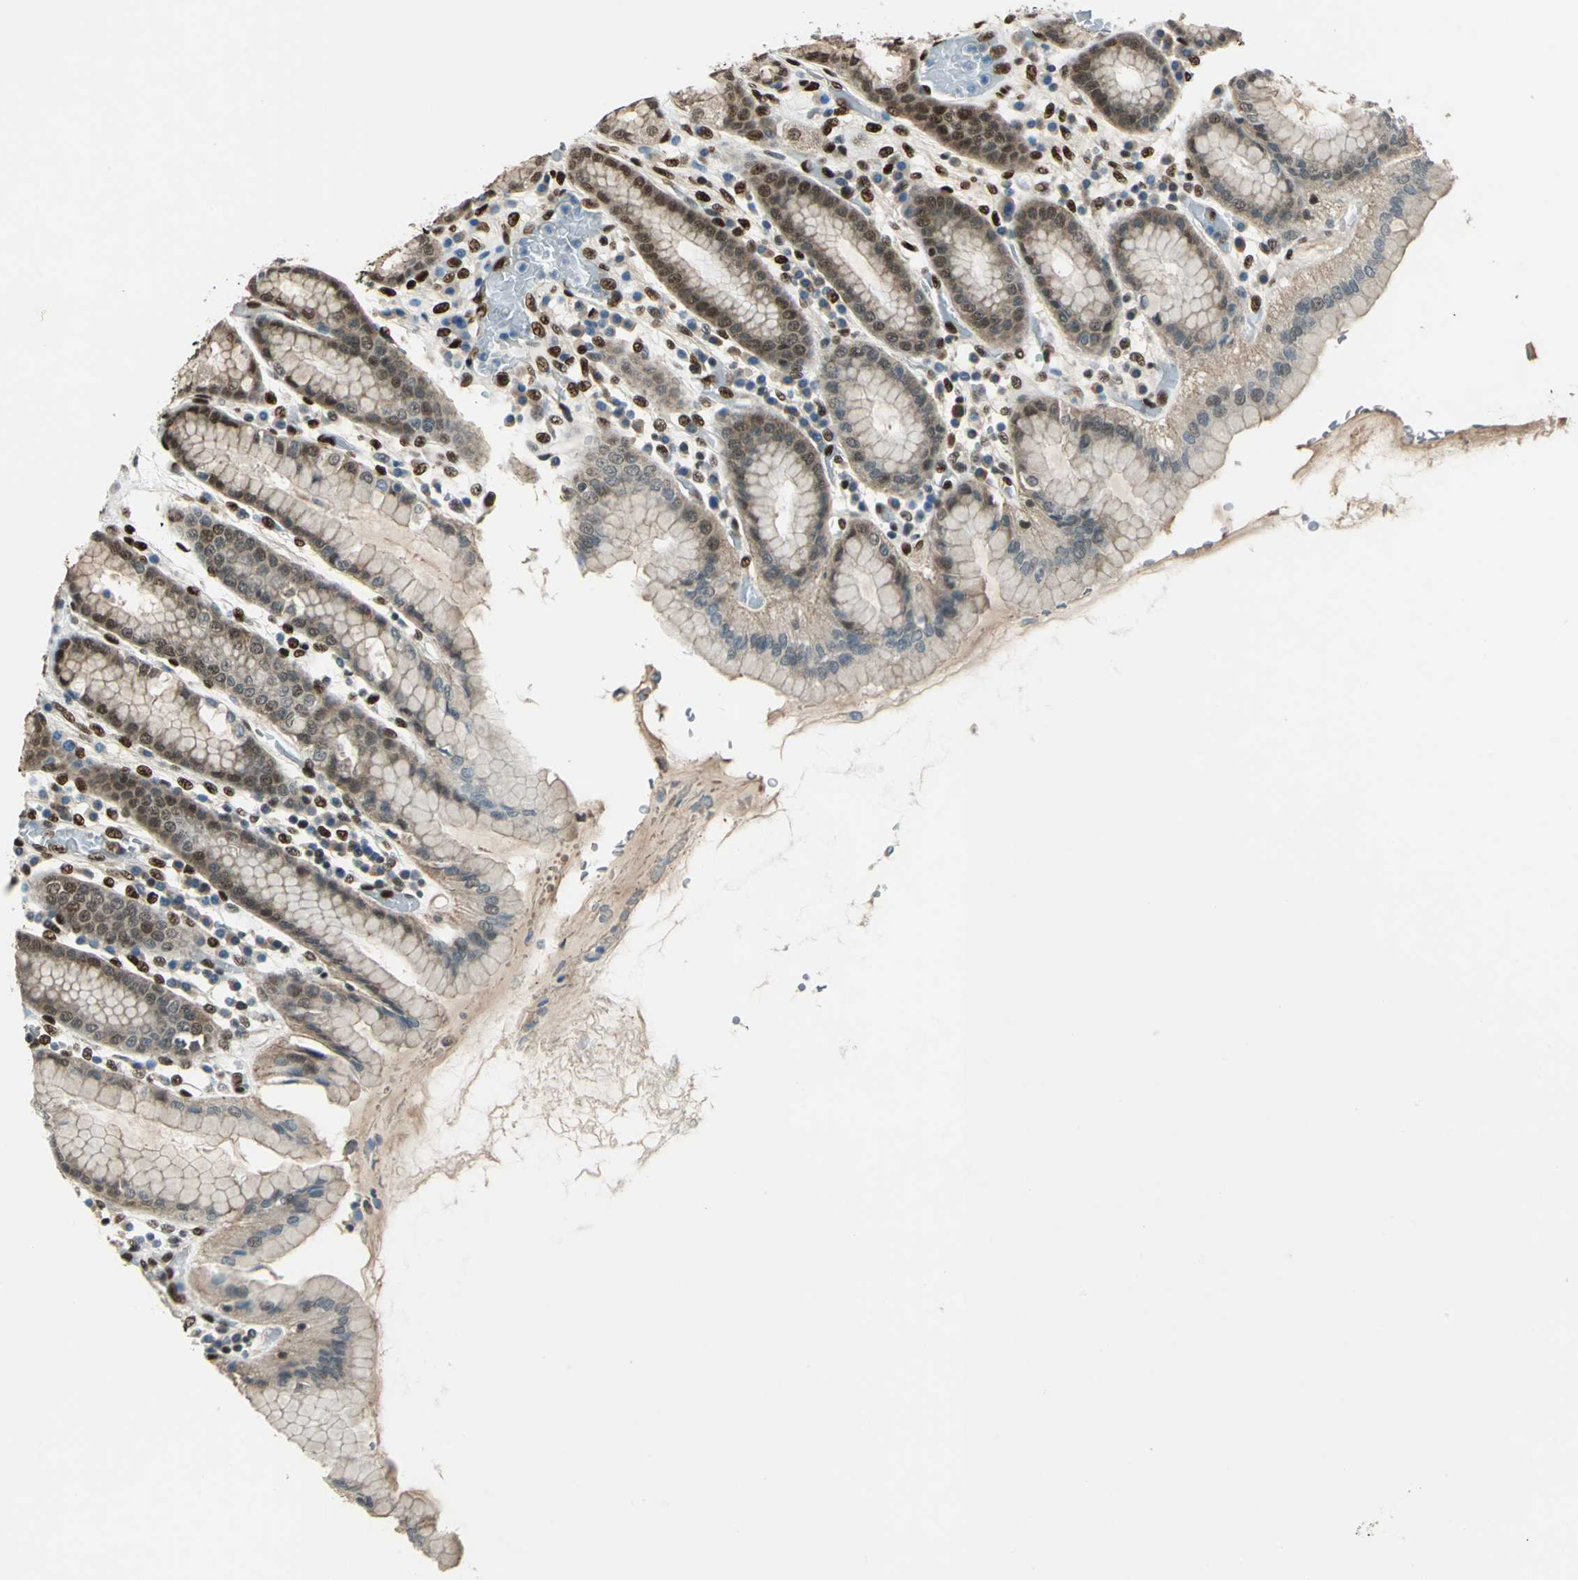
{"staining": {"intensity": "strong", "quantity": ">75%", "location": "cytoplasmic/membranous,nuclear"}, "tissue": "stomach", "cell_type": "Glandular cells", "image_type": "normal", "snomed": [{"axis": "morphology", "description": "Normal tissue, NOS"}, {"axis": "topography", "description": "Stomach, upper"}], "caption": "Protein staining shows strong cytoplasmic/membranous,nuclear staining in approximately >75% of glandular cells in normal stomach.", "gene": "NFIA", "patient": {"sex": "male", "age": 68}}